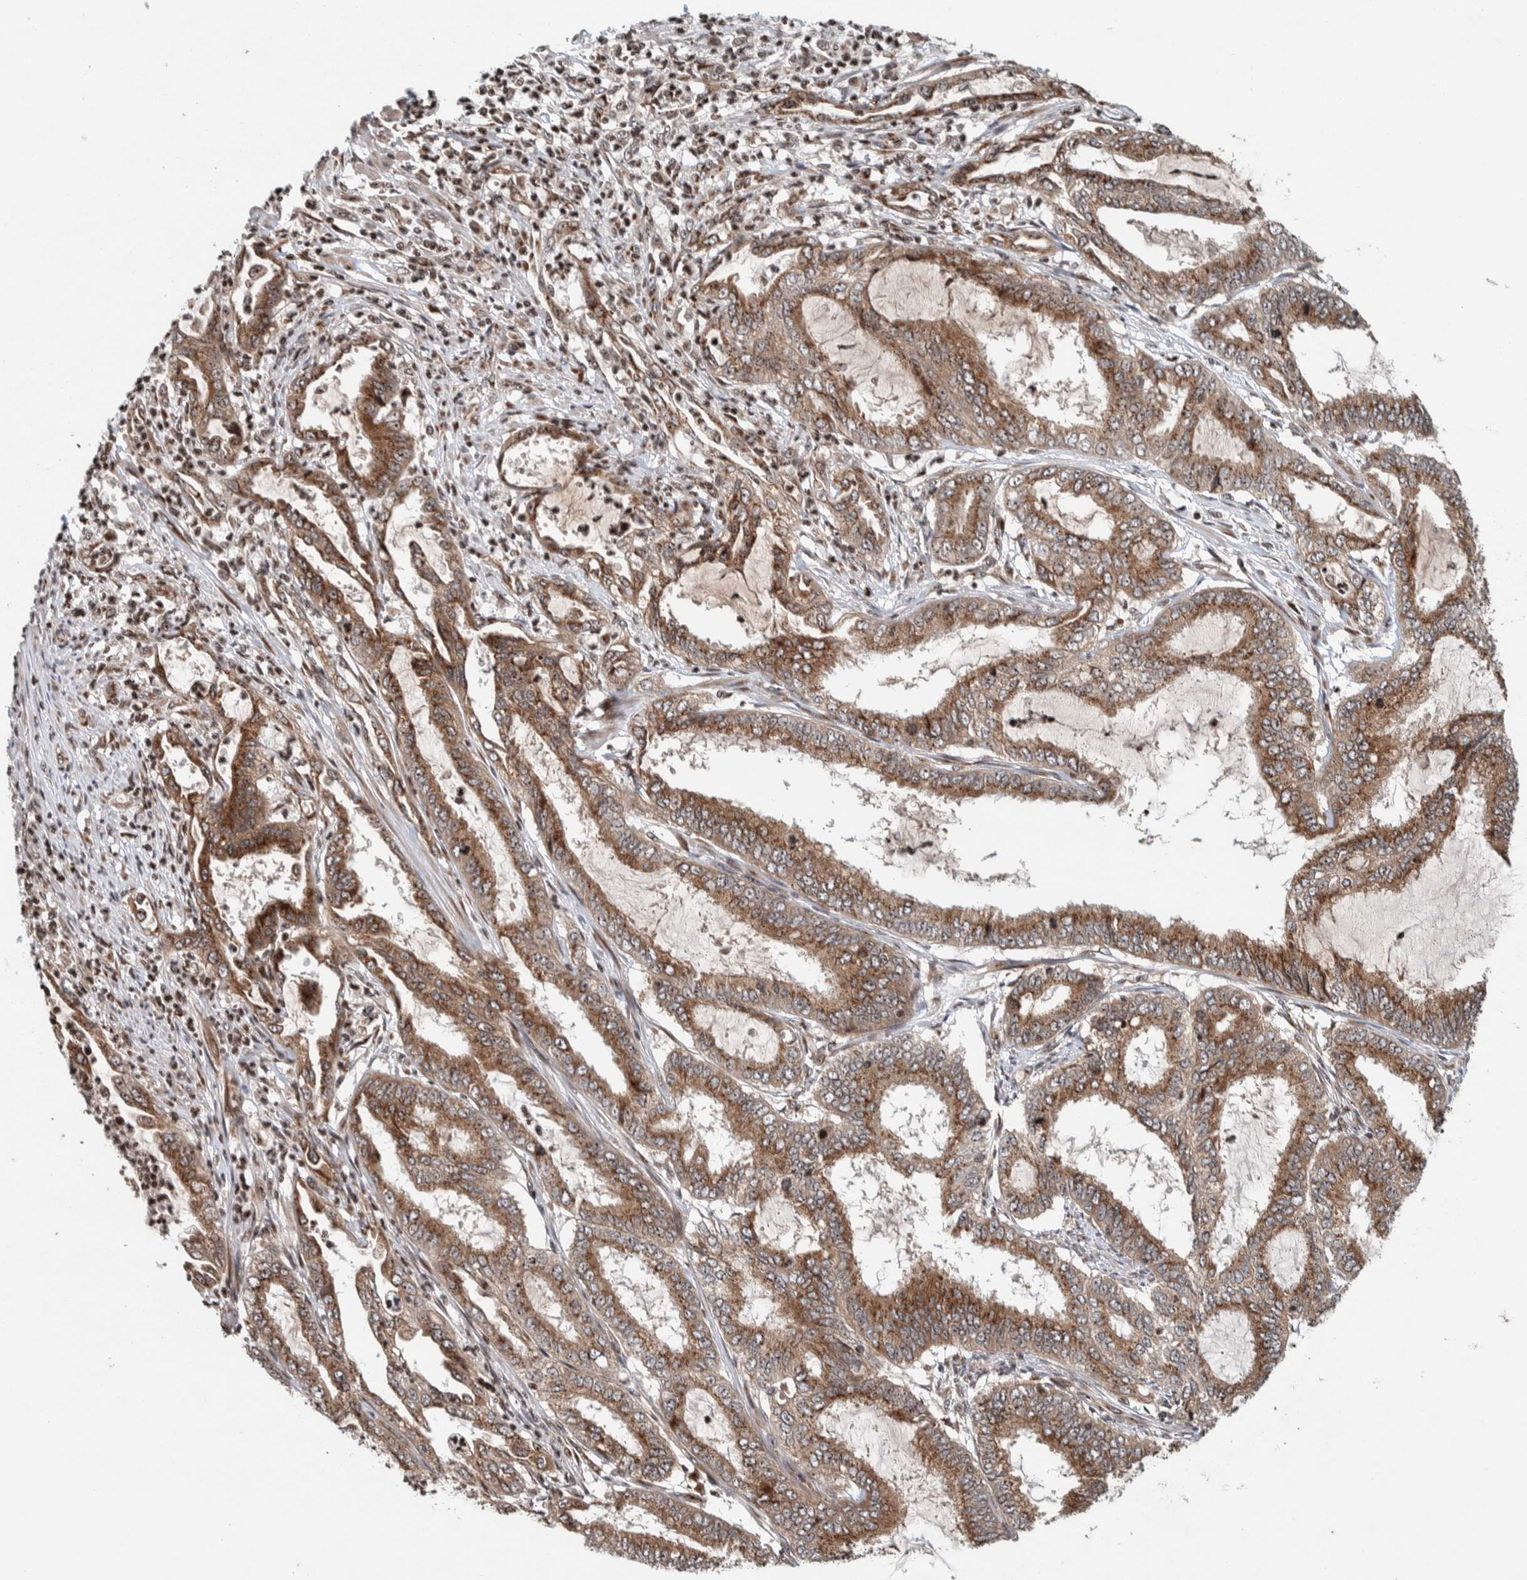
{"staining": {"intensity": "moderate", "quantity": ">75%", "location": "cytoplasmic/membranous"}, "tissue": "endometrial cancer", "cell_type": "Tumor cells", "image_type": "cancer", "snomed": [{"axis": "morphology", "description": "Adenocarcinoma, NOS"}, {"axis": "topography", "description": "Endometrium"}], "caption": "Immunohistochemical staining of adenocarcinoma (endometrial) displays medium levels of moderate cytoplasmic/membranous staining in approximately >75% of tumor cells. (DAB (3,3'-diaminobenzidine) IHC with brightfield microscopy, high magnification).", "gene": "CCDC182", "patient": {"sex": "female", "age": 51}}